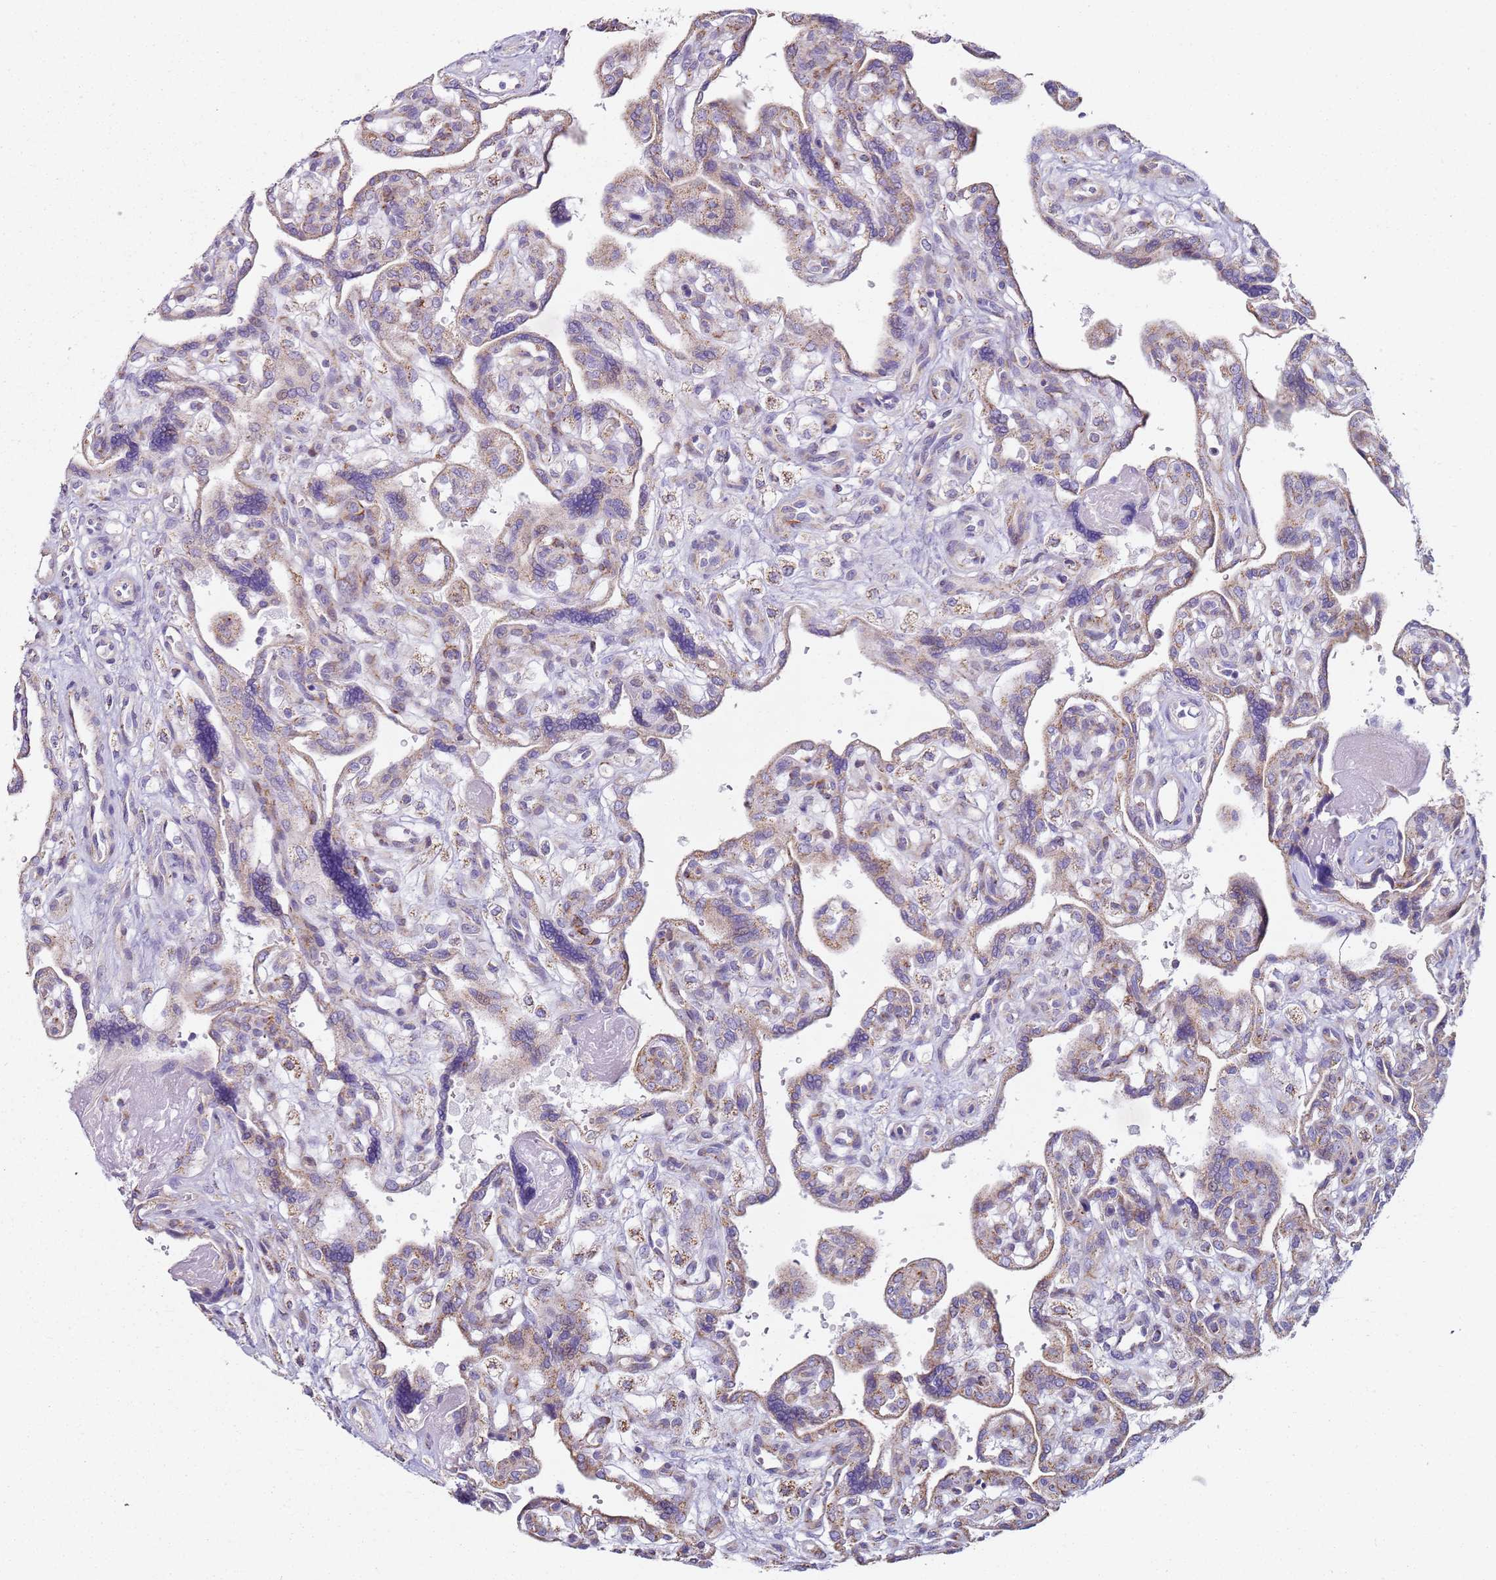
{"staining": {"intensity": "negative", "quantity": "none", "location": "none"}, "tissue": "placenta", "cell_type": "Decidual cells", "image_type": "normal", "snomed": [{"axis": "morphology", "description": "Normal tissue, NOS"}, {"axis": "topography", "description": "Placenta"}], "caption": "This micrograph is of benign placenta stained with immunohistochemistry (IHC) to label a protein in brown with the nuclei are counter-stained blue. There is no positivity in decidual cells.", "gene": "ALS2", "patient": {"sex": "female", "age": 39}}